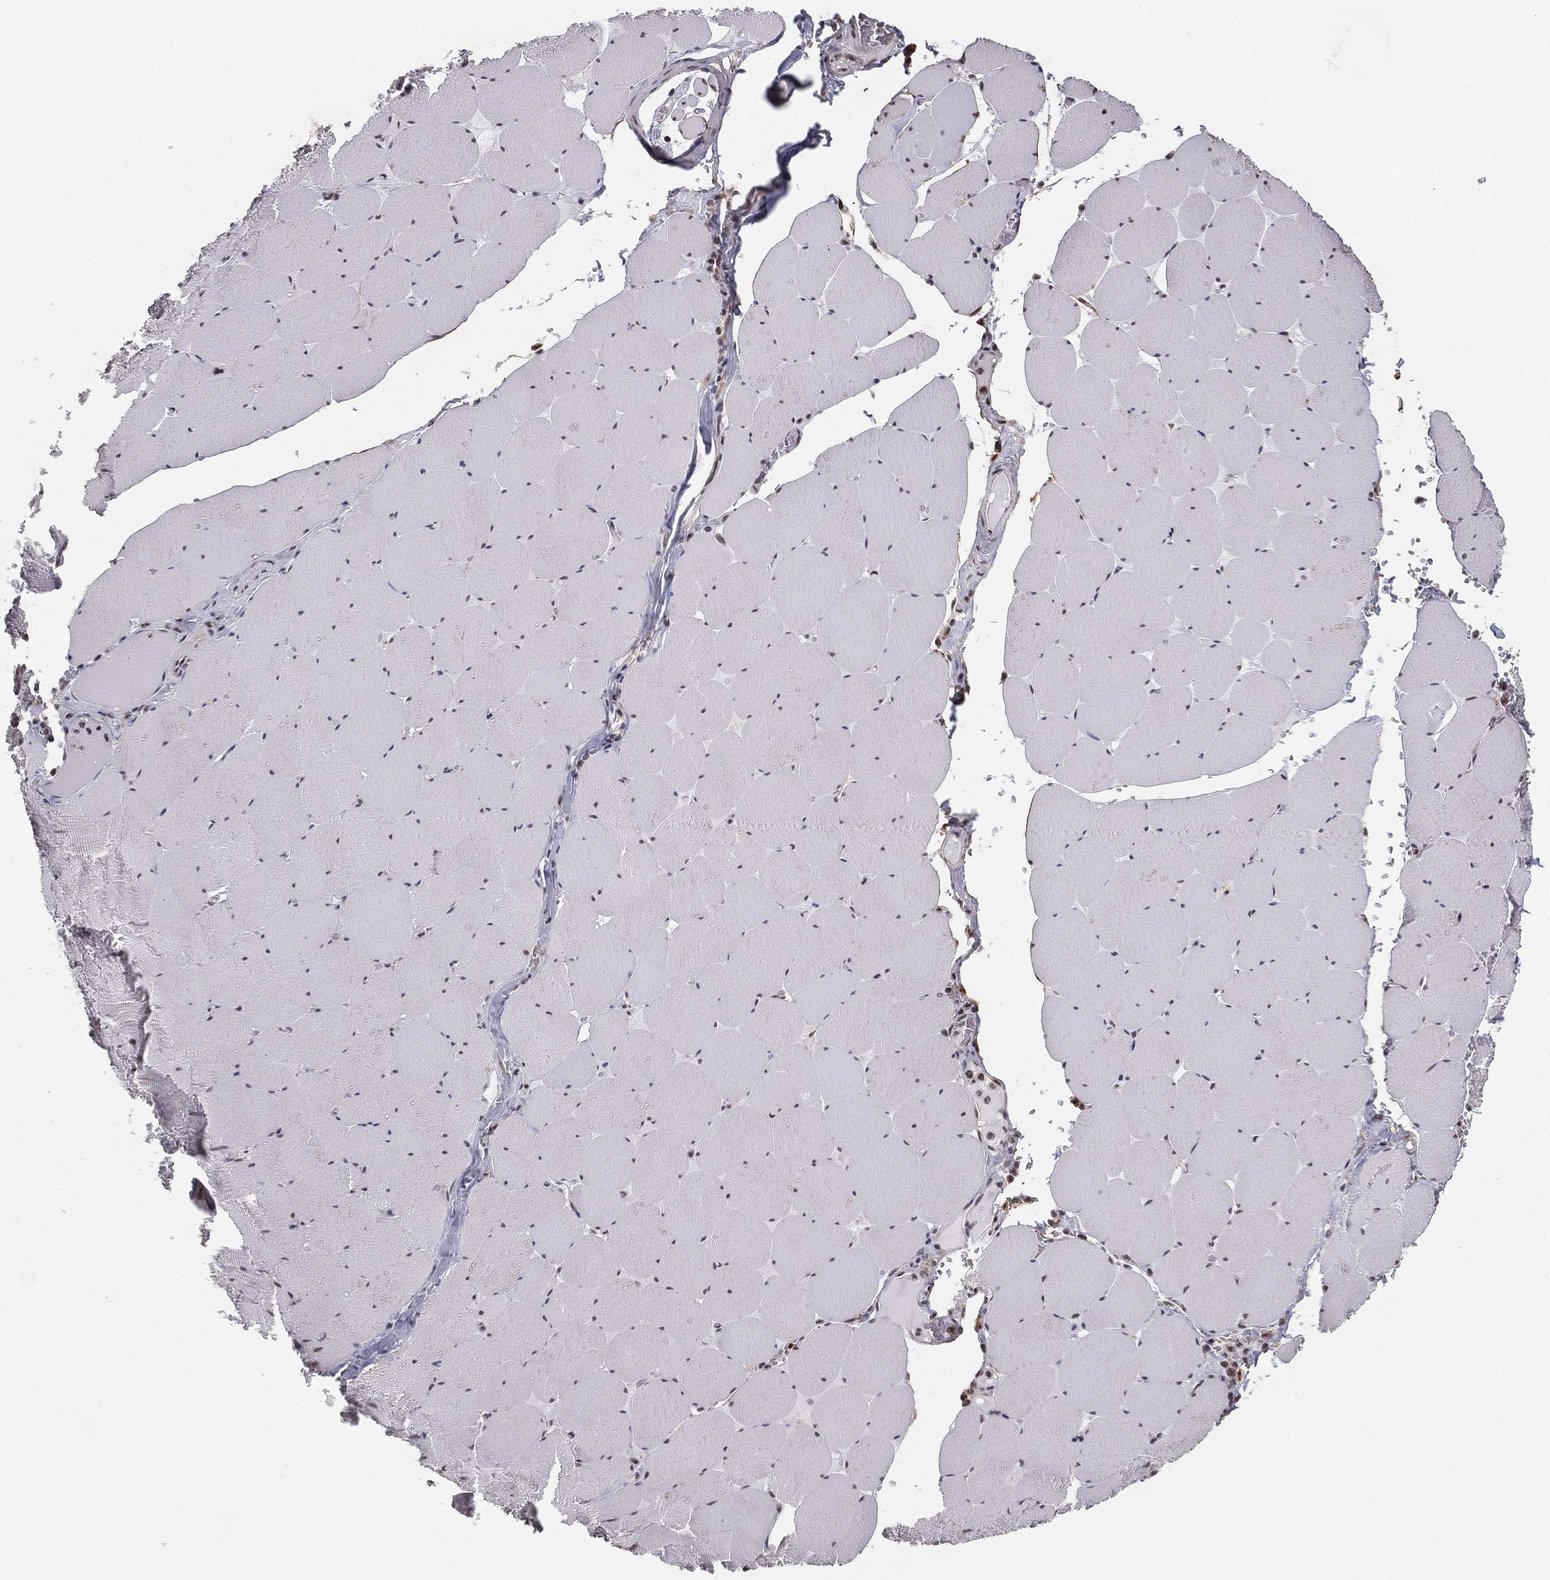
{"staining": {"intensity": "strong", "quantity": "25%-75%", "location": "nuclear"}, "tissue": "skeletal muscle", "cell_type": "Myocytes", "image_type": "normal", "snomed": [{"axis": "morphology", "description": "Normal tissue, NOS"}, {"axis": "morphology", "description": "Malignant melanoma, Metastatic site"}, {"axis": "topography", "description": "Skeletal muscle"}], "caption": "About 25%-75% of myocytes in normal skeletal muscle show strong nuclear protein expression as visualized by brown immunohistochemical staining.", "gene": "GPALPP1", "patient": {"sex": "male", "age": 50}}